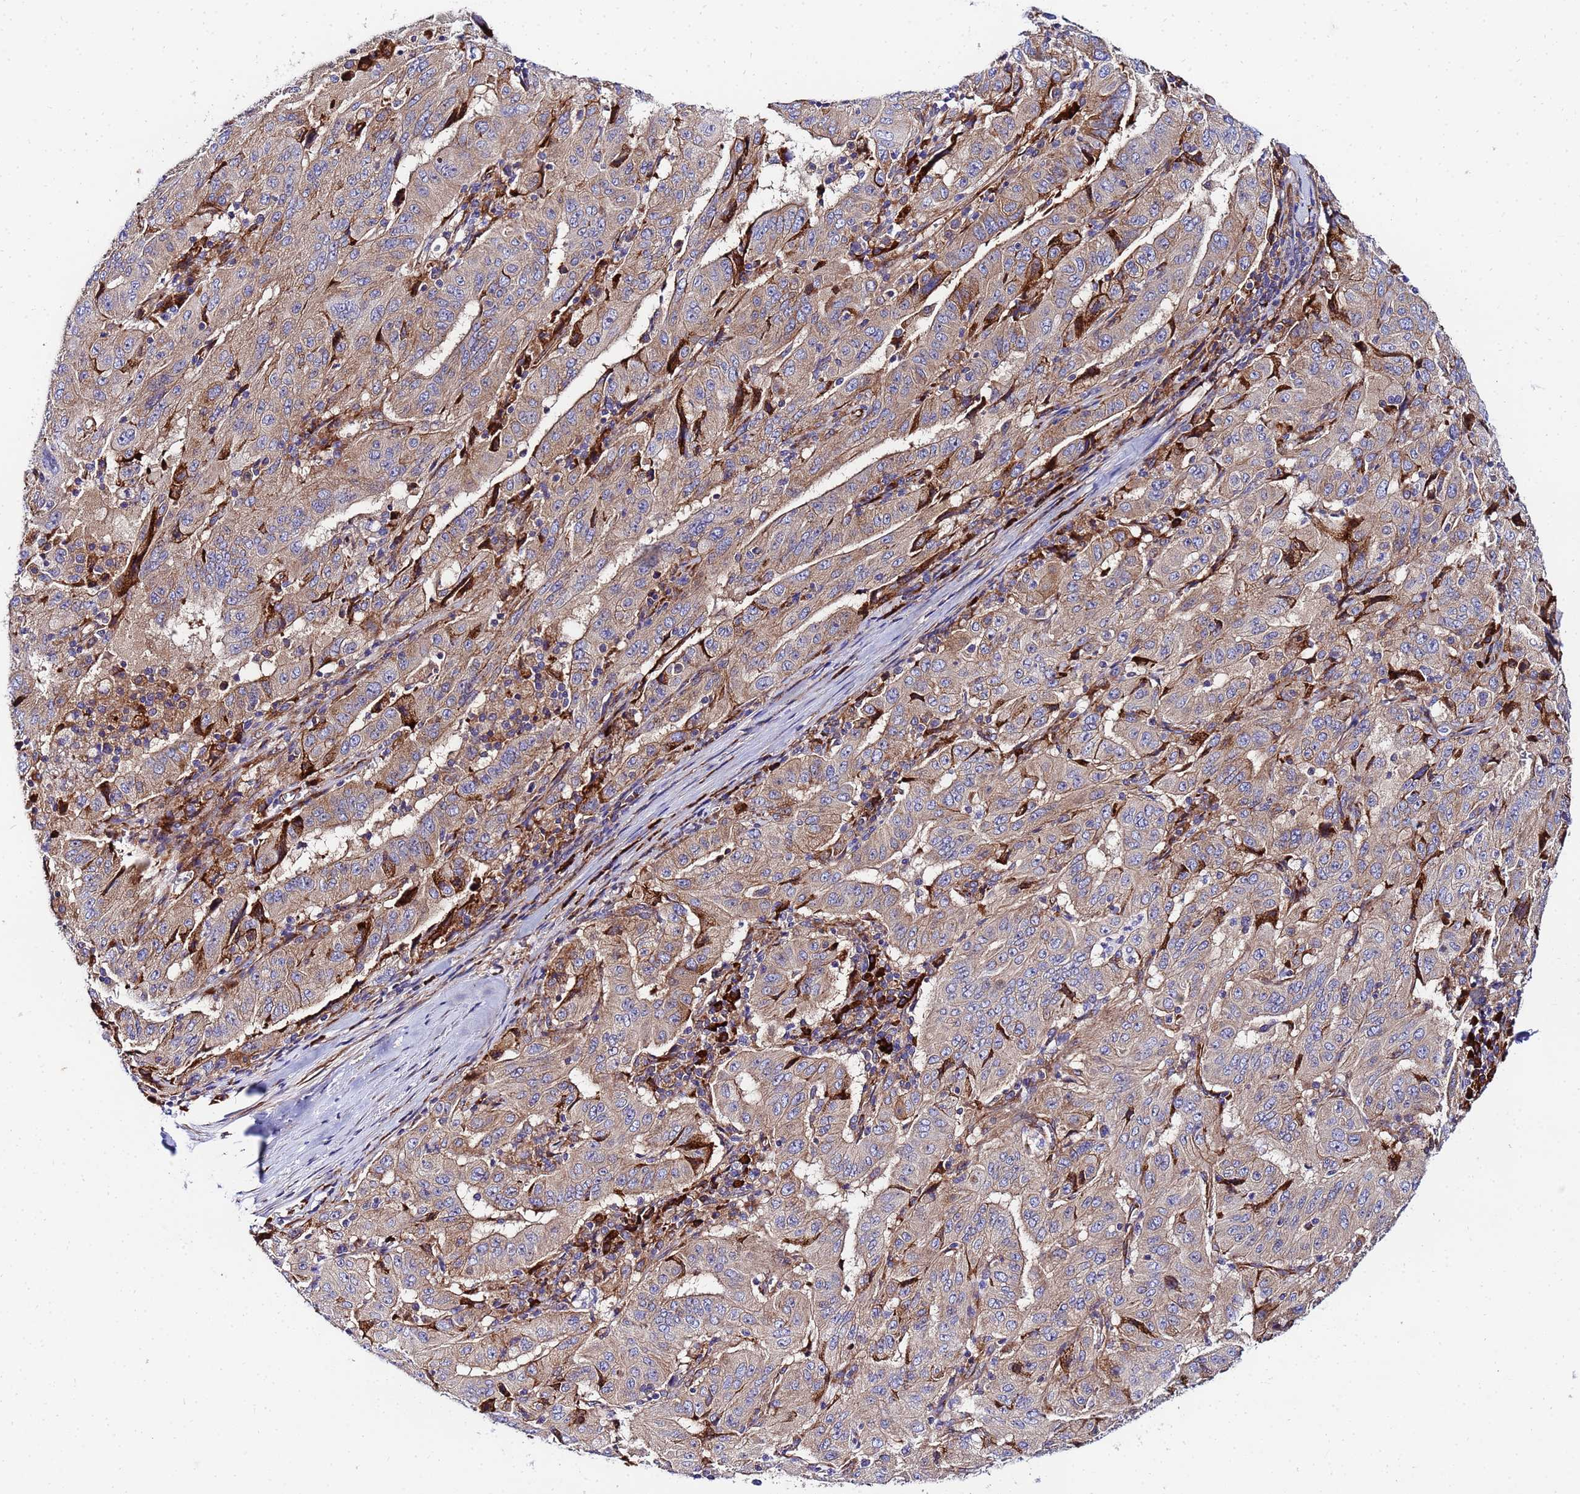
{"staining": {"intensity": "weak", "quantity": ">75%", "location": "cytoplasmic/membranous"}, "tissue": "pancreatic cancer", "cell_type": "Tumor cells", "image_type": "cancer", "snomed": [{"axis": "morphology", "description": "Adenocarcinoma, NOS"}, {"axis": "topography", "description": "Pancreas"}], "caption": "Brown immunohistochemical staining in adenocarcinoma (pancreatic) demonstrates weak cytoplasmic/membranous staining in about >75% of tumor cells.", "gene": "POM121", "patient": {"sex": "male", "age": 63}}